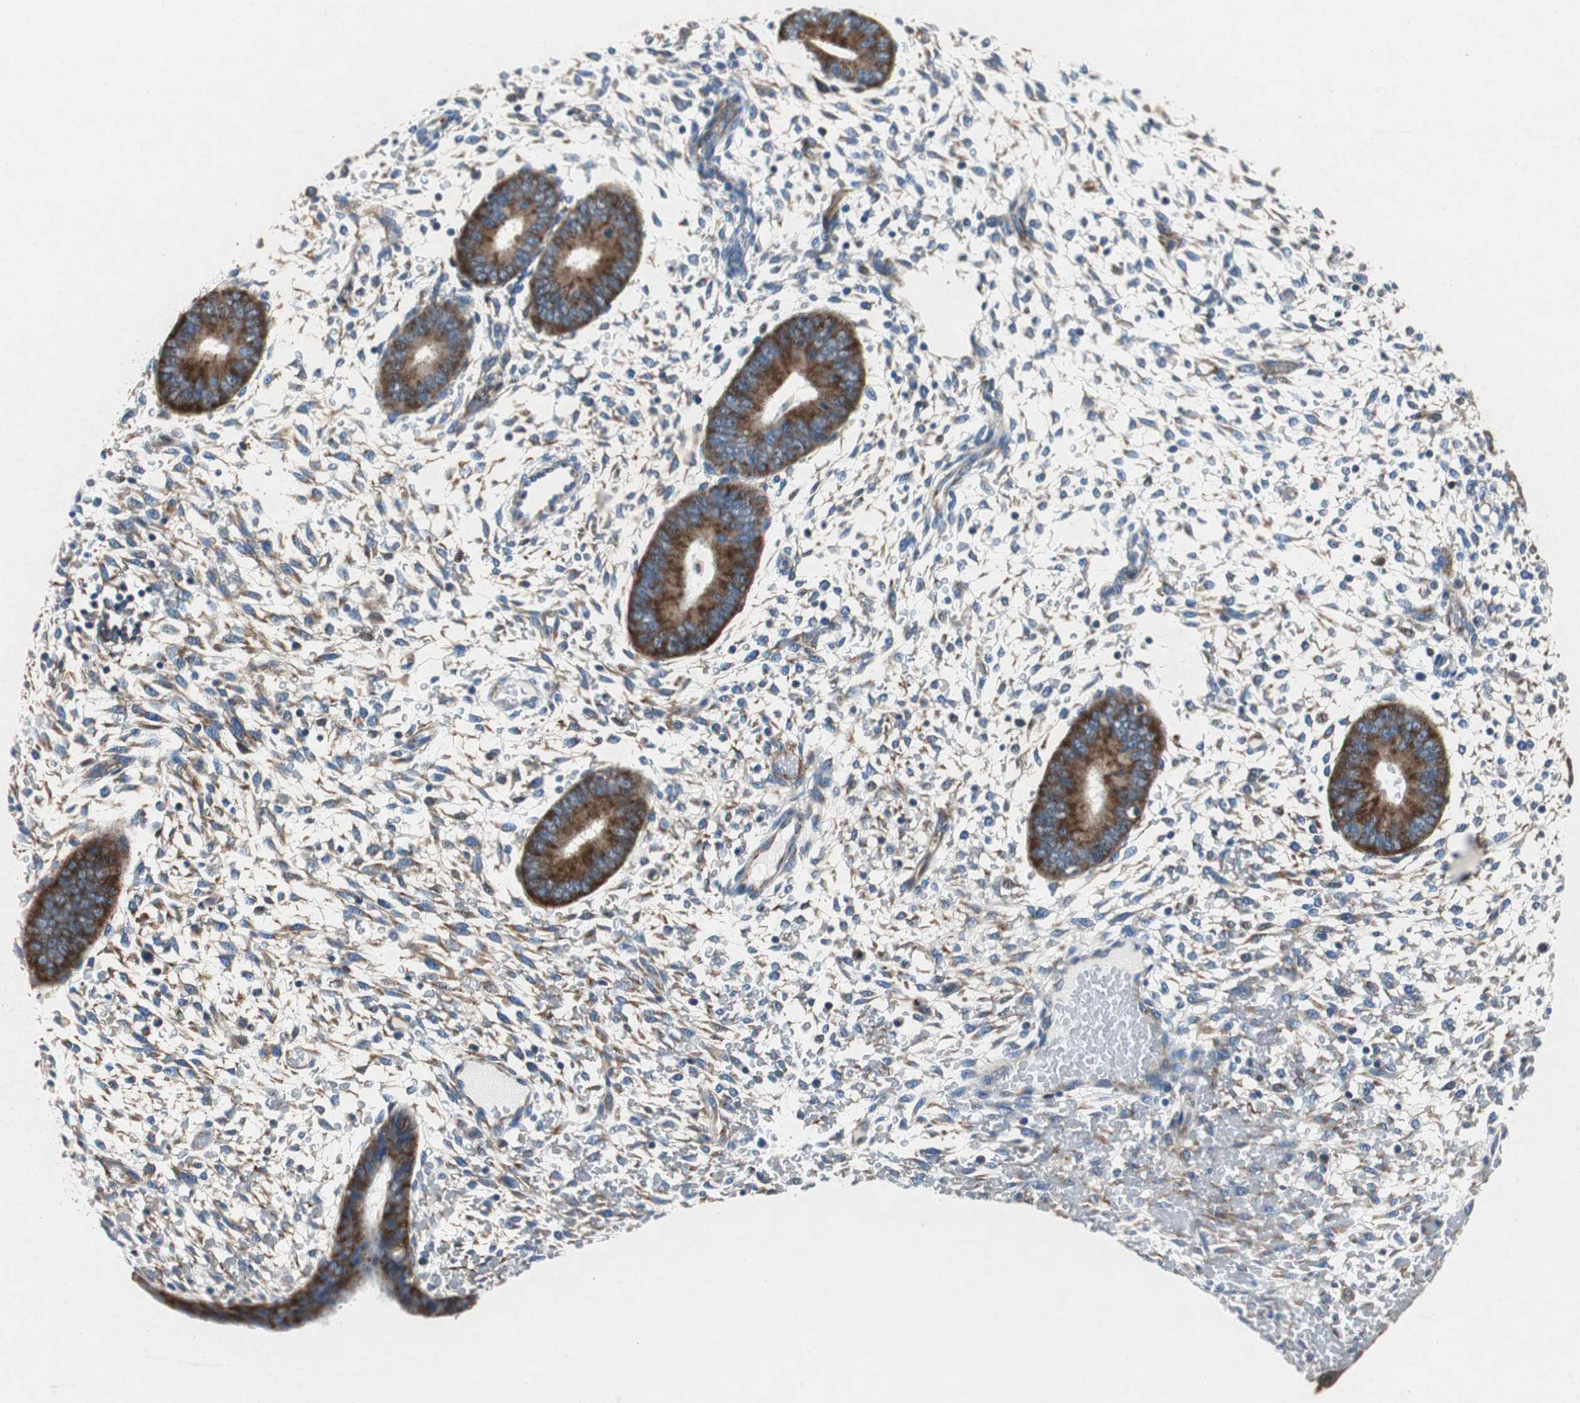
{"staining": {"intensity": "moderate", "quantity": ">75%", "location": "cytoplasmic/membranous"}, "tissue": "endometrium", "cell_type": "Cells in endometrial stroma", "image_type": "normal", "snomed": [{"axis": "morphology", "description": "Normal tissue, NOS"}, {"axis": "topography", "description": "Endometrium"}], "caption": "Protein staining of normal endometrium displays moderate cytoplasmic/membranous expression in about >75% of cells in endometrial stroma.", "gene": "RPL35", "patient": {"sex": "female", "age": 42}}